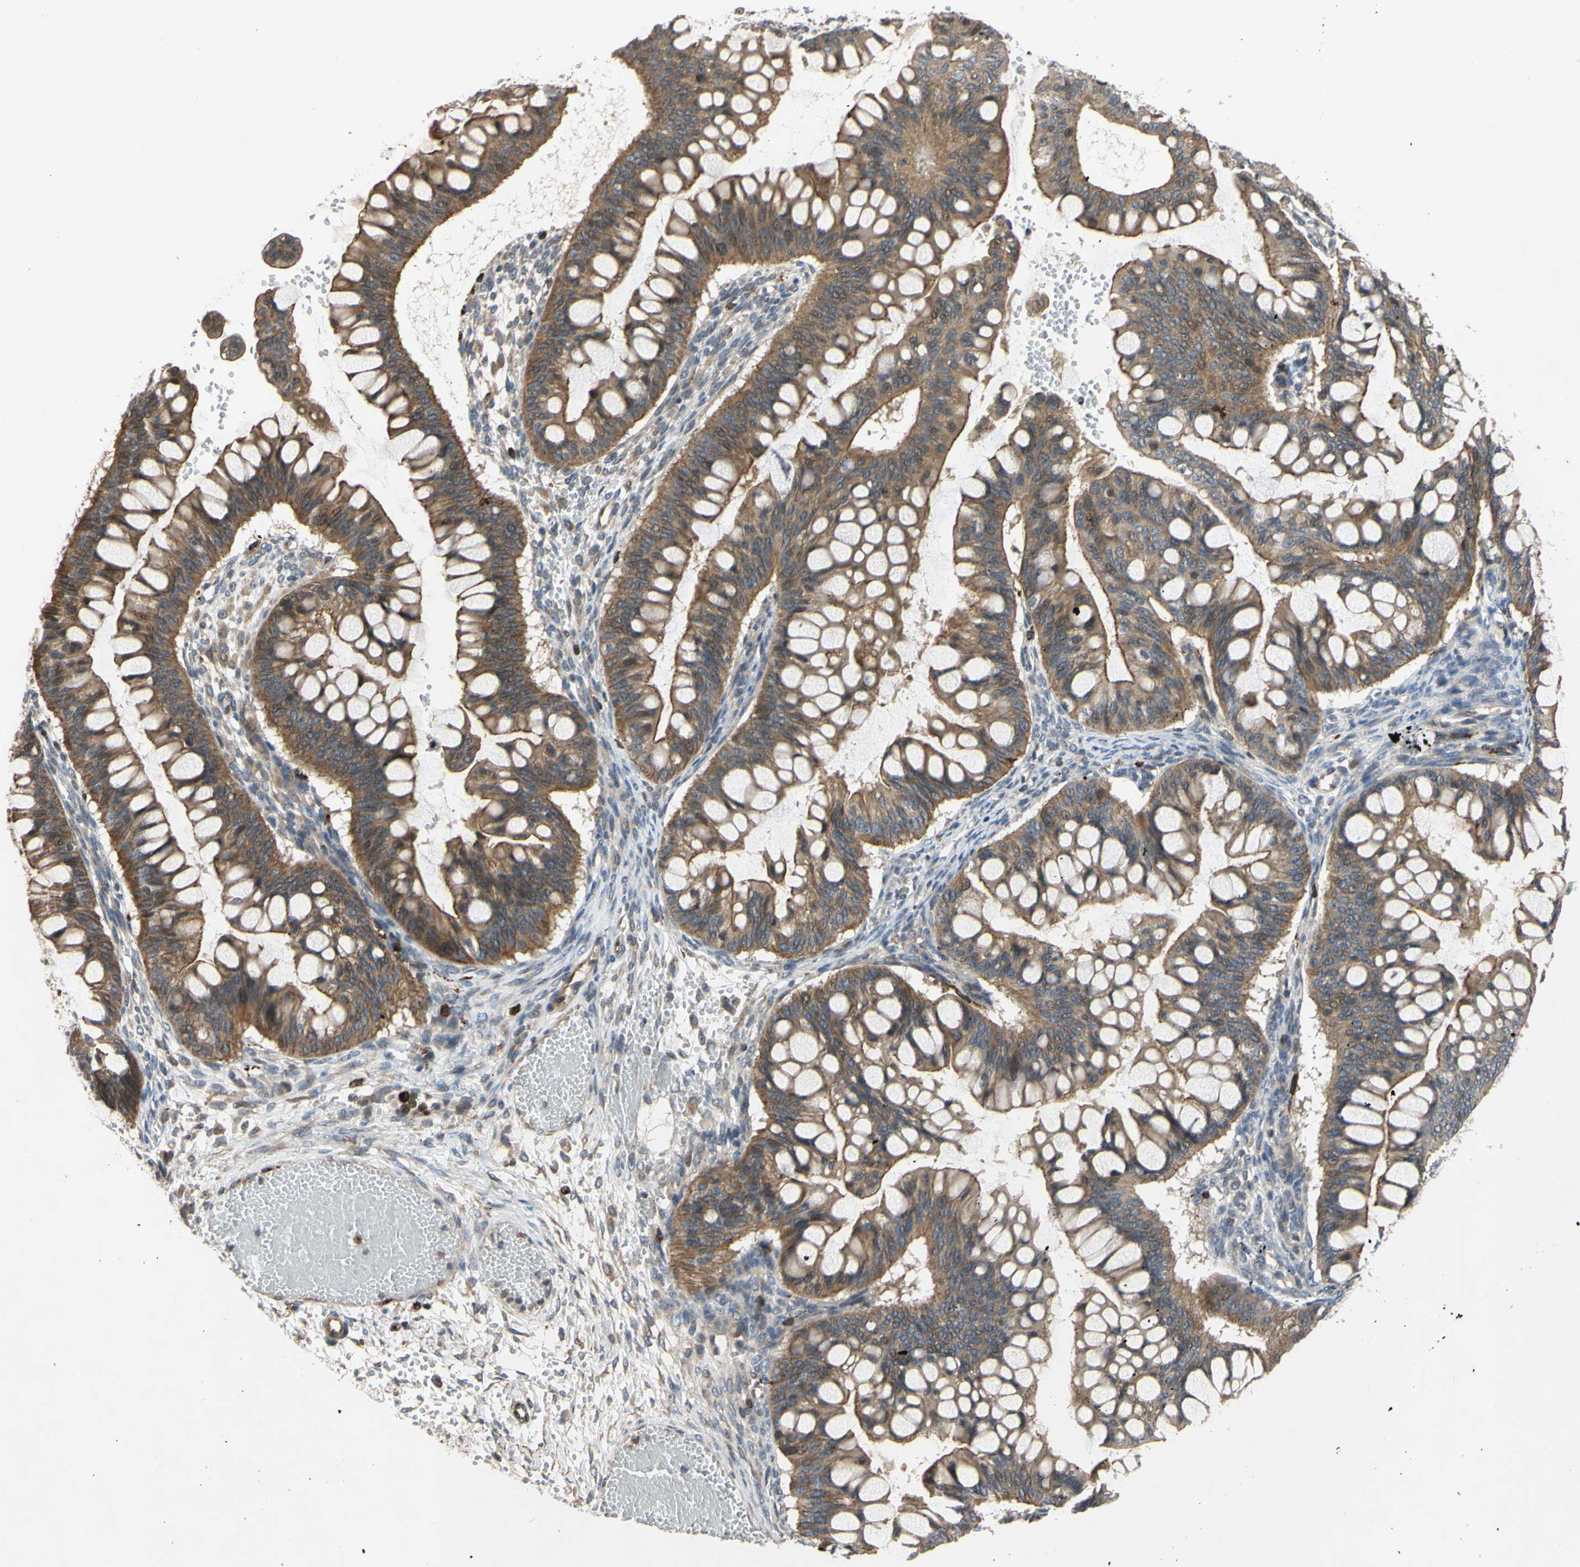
{"staining": {"intensity": "moderate", "quantity": ">75%", "location": "cytoplasmic/membranous"}, "tissue": "ovarian cancer", "cell_type": "Tumor cells", "image_type": "cancer", "snomed": [{"axis": "morphology", "description": "Cystadenocarcinoma, mucinous, NOS"}, {"axis": "topography", "description": "Ovary"}], "caption": "Immunohistochemistry (IHC) photomicrograph of neoplastic tissue: human mucinous cystadenocarcinoma (ovarian) stained using immunohistochemistry (IHC) displays medium levels of moderate protein expression localized specifically in the cytoplasmic/membranous of tumor cells, appearing as a cytoplasmic/membranous brown color.", "gene": "PLXNA2", "patient": {"sex": "female", "age": 73}}